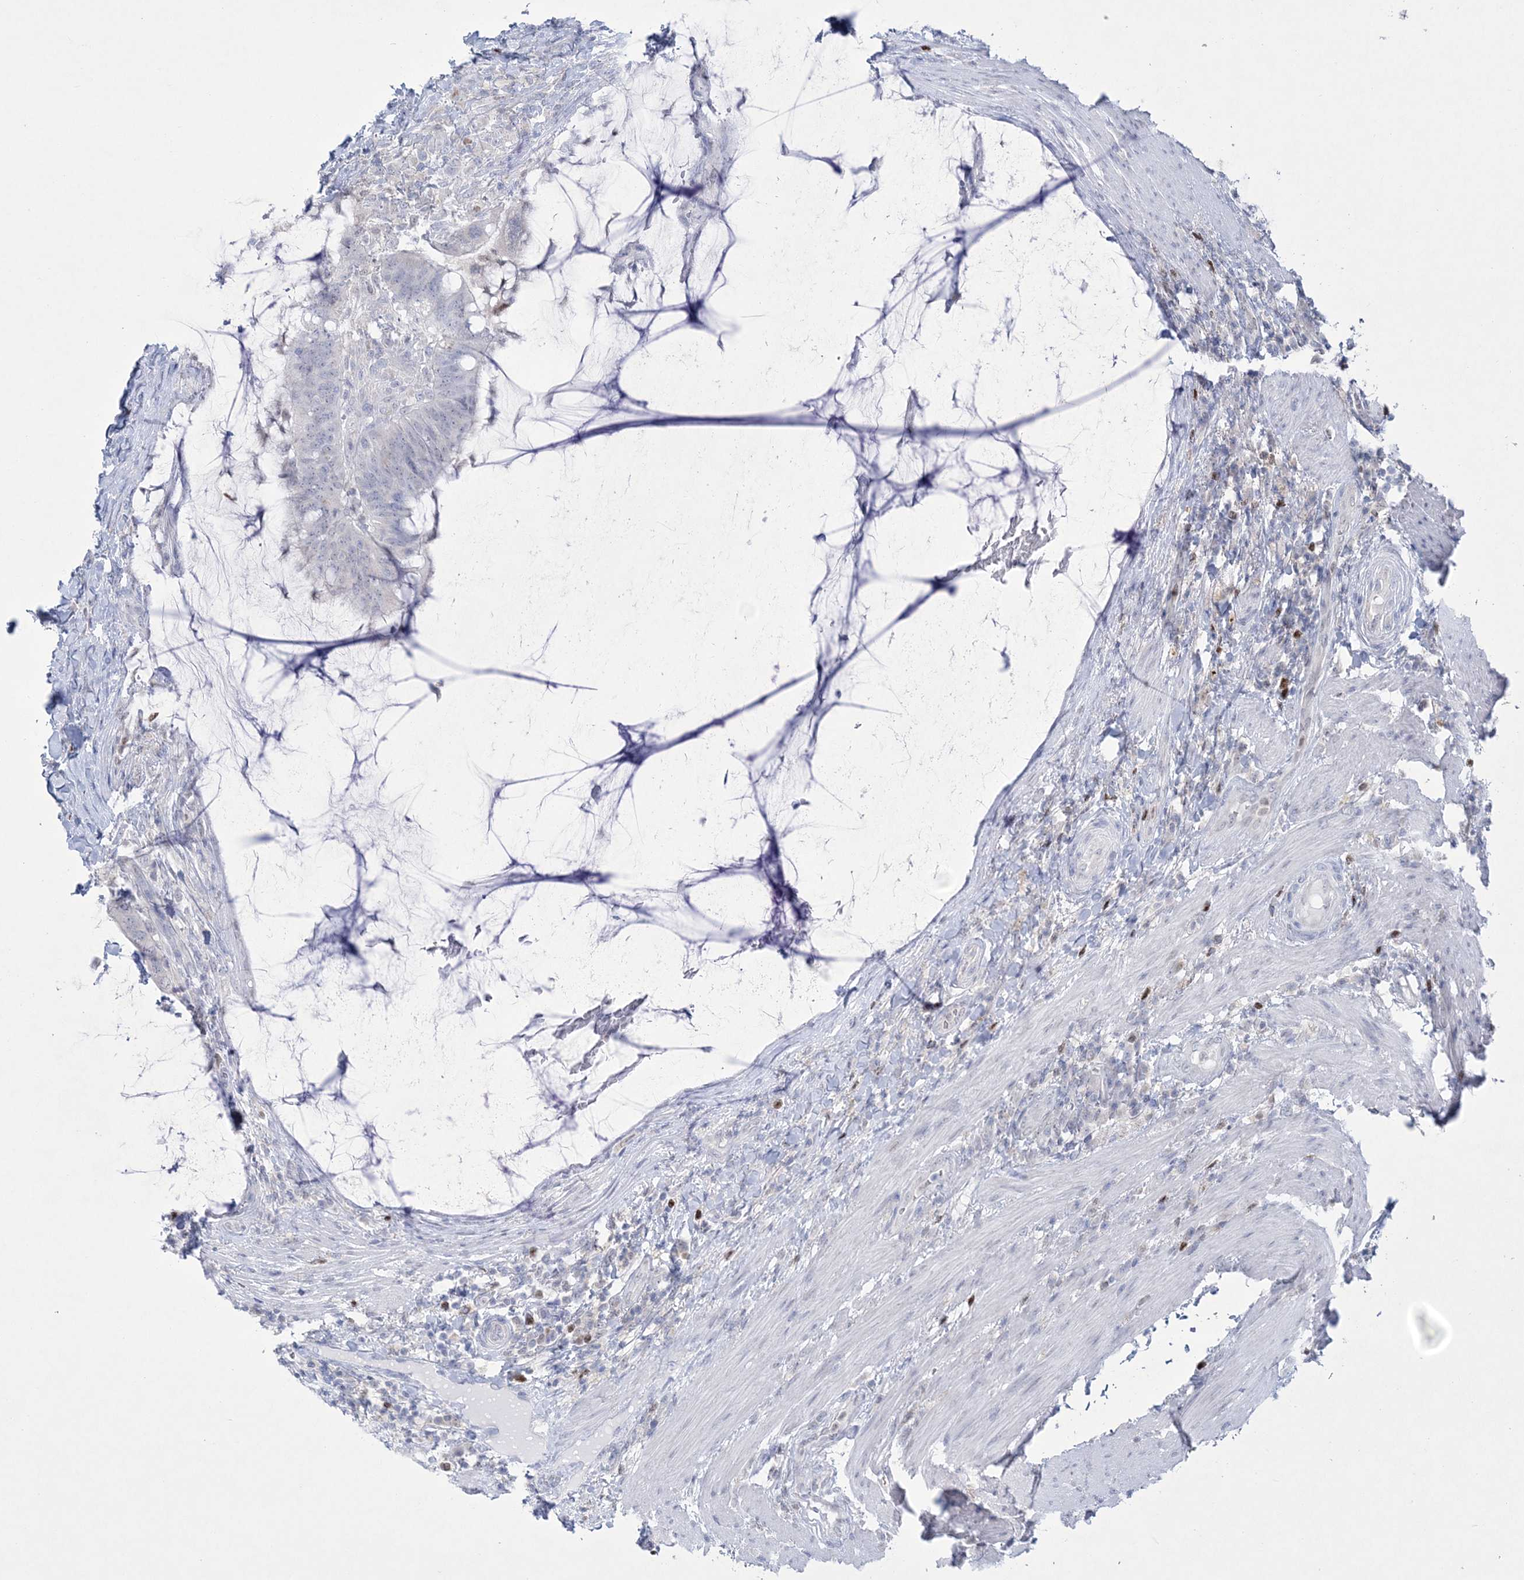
{"staining": {"intensity": "negative", "quantity": "none", "location": "none"}, "tissue": "colorectal cancer", "cell_type": "Tumor cells", "image_type": "cancer", "snomed": [{"axis": "morphology", "description": "Adenocarcinoma, NOS"}, {"axis": "topography", "description": "Colon"}], "caption": "Adenocarcinoma (colorectal) was stained to show a protein in brown. There is no significant staining in tumor cells.", "gene": "WDR27", "patient": {"sex": "female", "age": 66}}